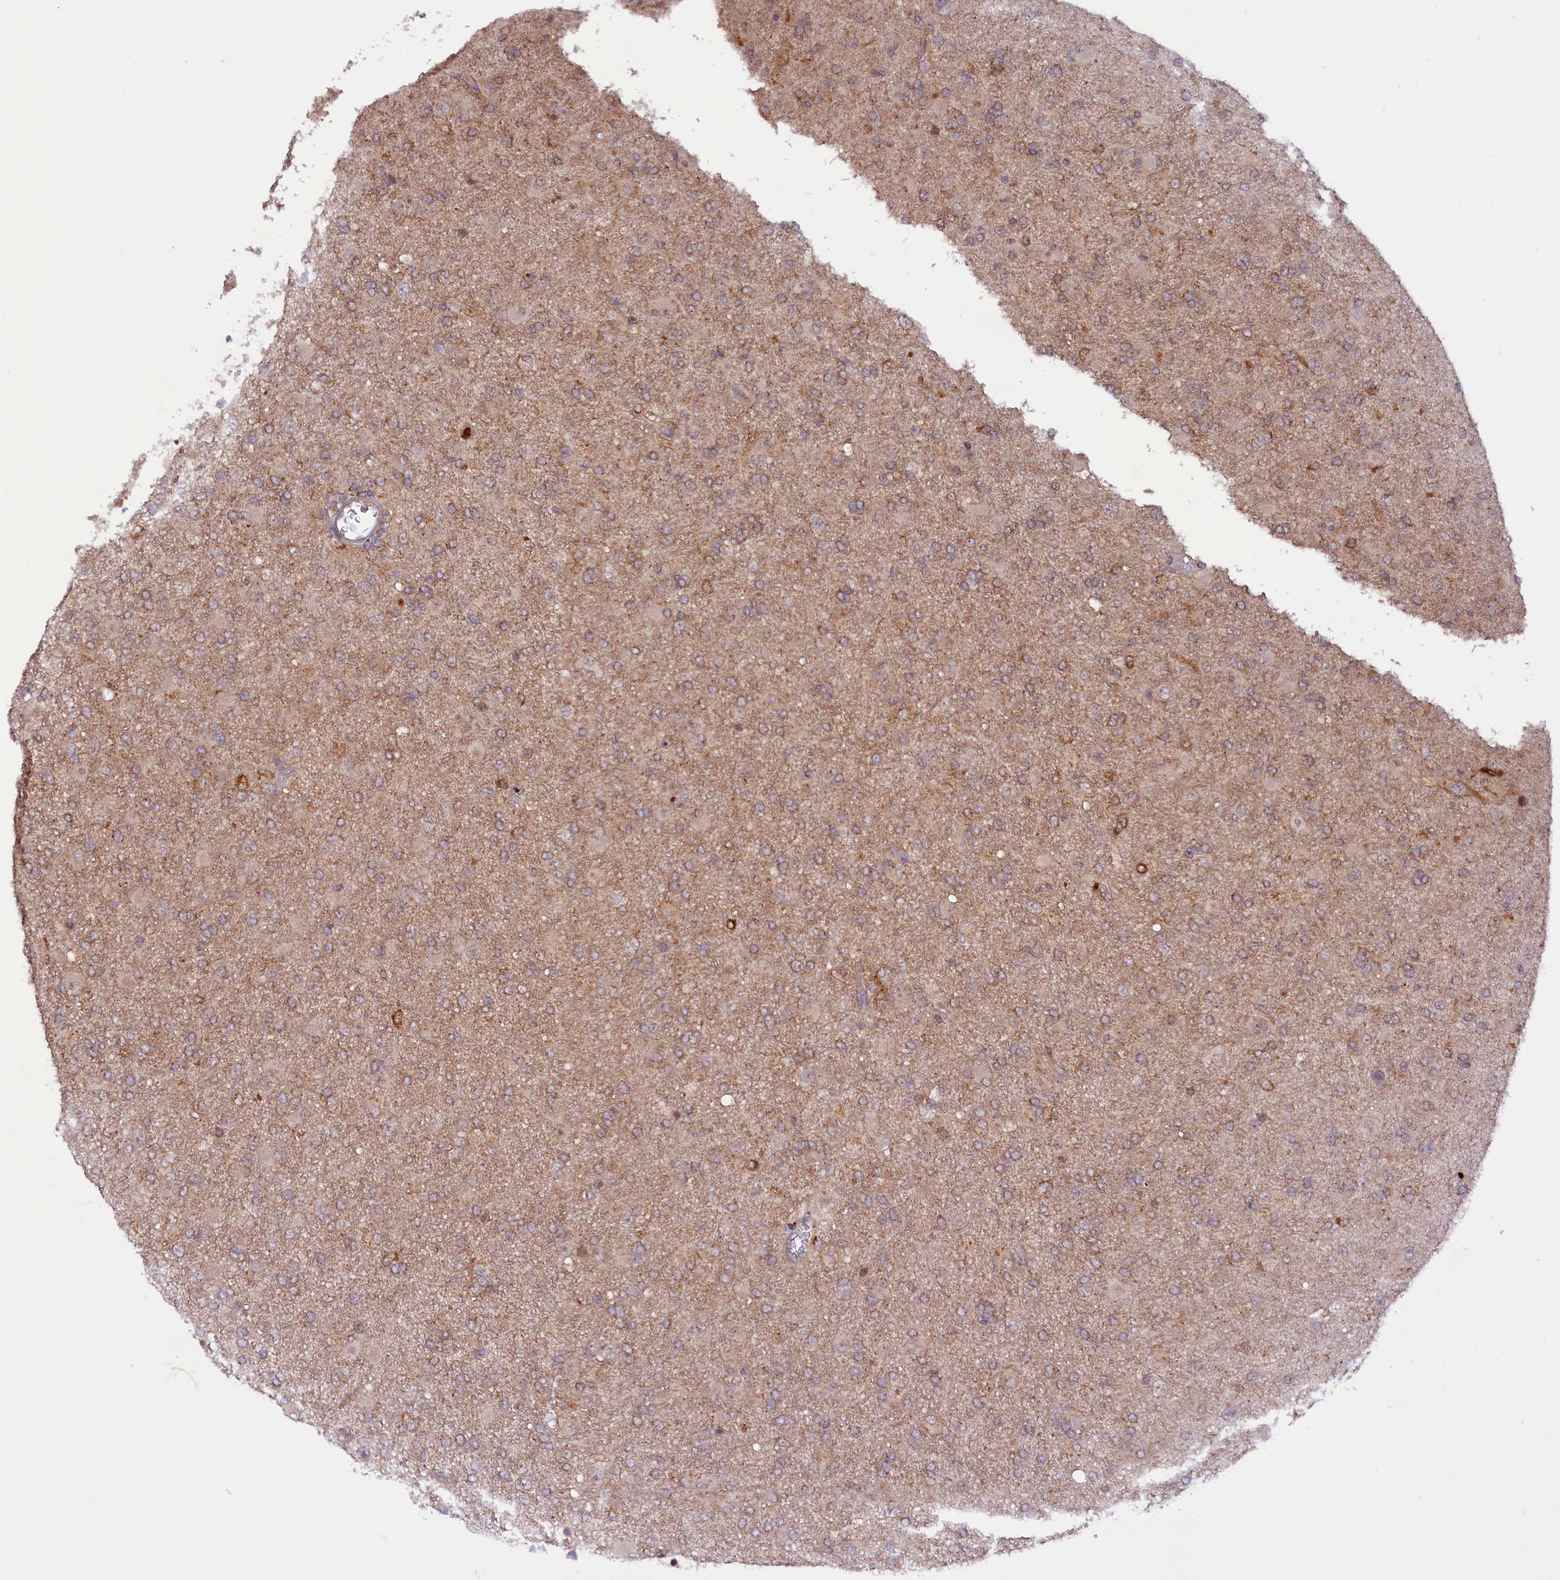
{"staining": {"intensity": "moderate", "quantity": "<25%", "location": "cytoplasmic/membranous"}, "tissue": "glioma", "cell_type": "Tumor cells", "image_type": "cancer", "snomed": [{"axis": "morphology", "description": "Glioma, malignant, Low grade"}, {"axis": "topography", "description": "Brain"}], "caption": "Low-grade glioma (malignant) stained with a protein marker reveals moderate staining in tumor cells.", "gene": "PHLDB1", "patient": {"sex": "male", "age": 65}}